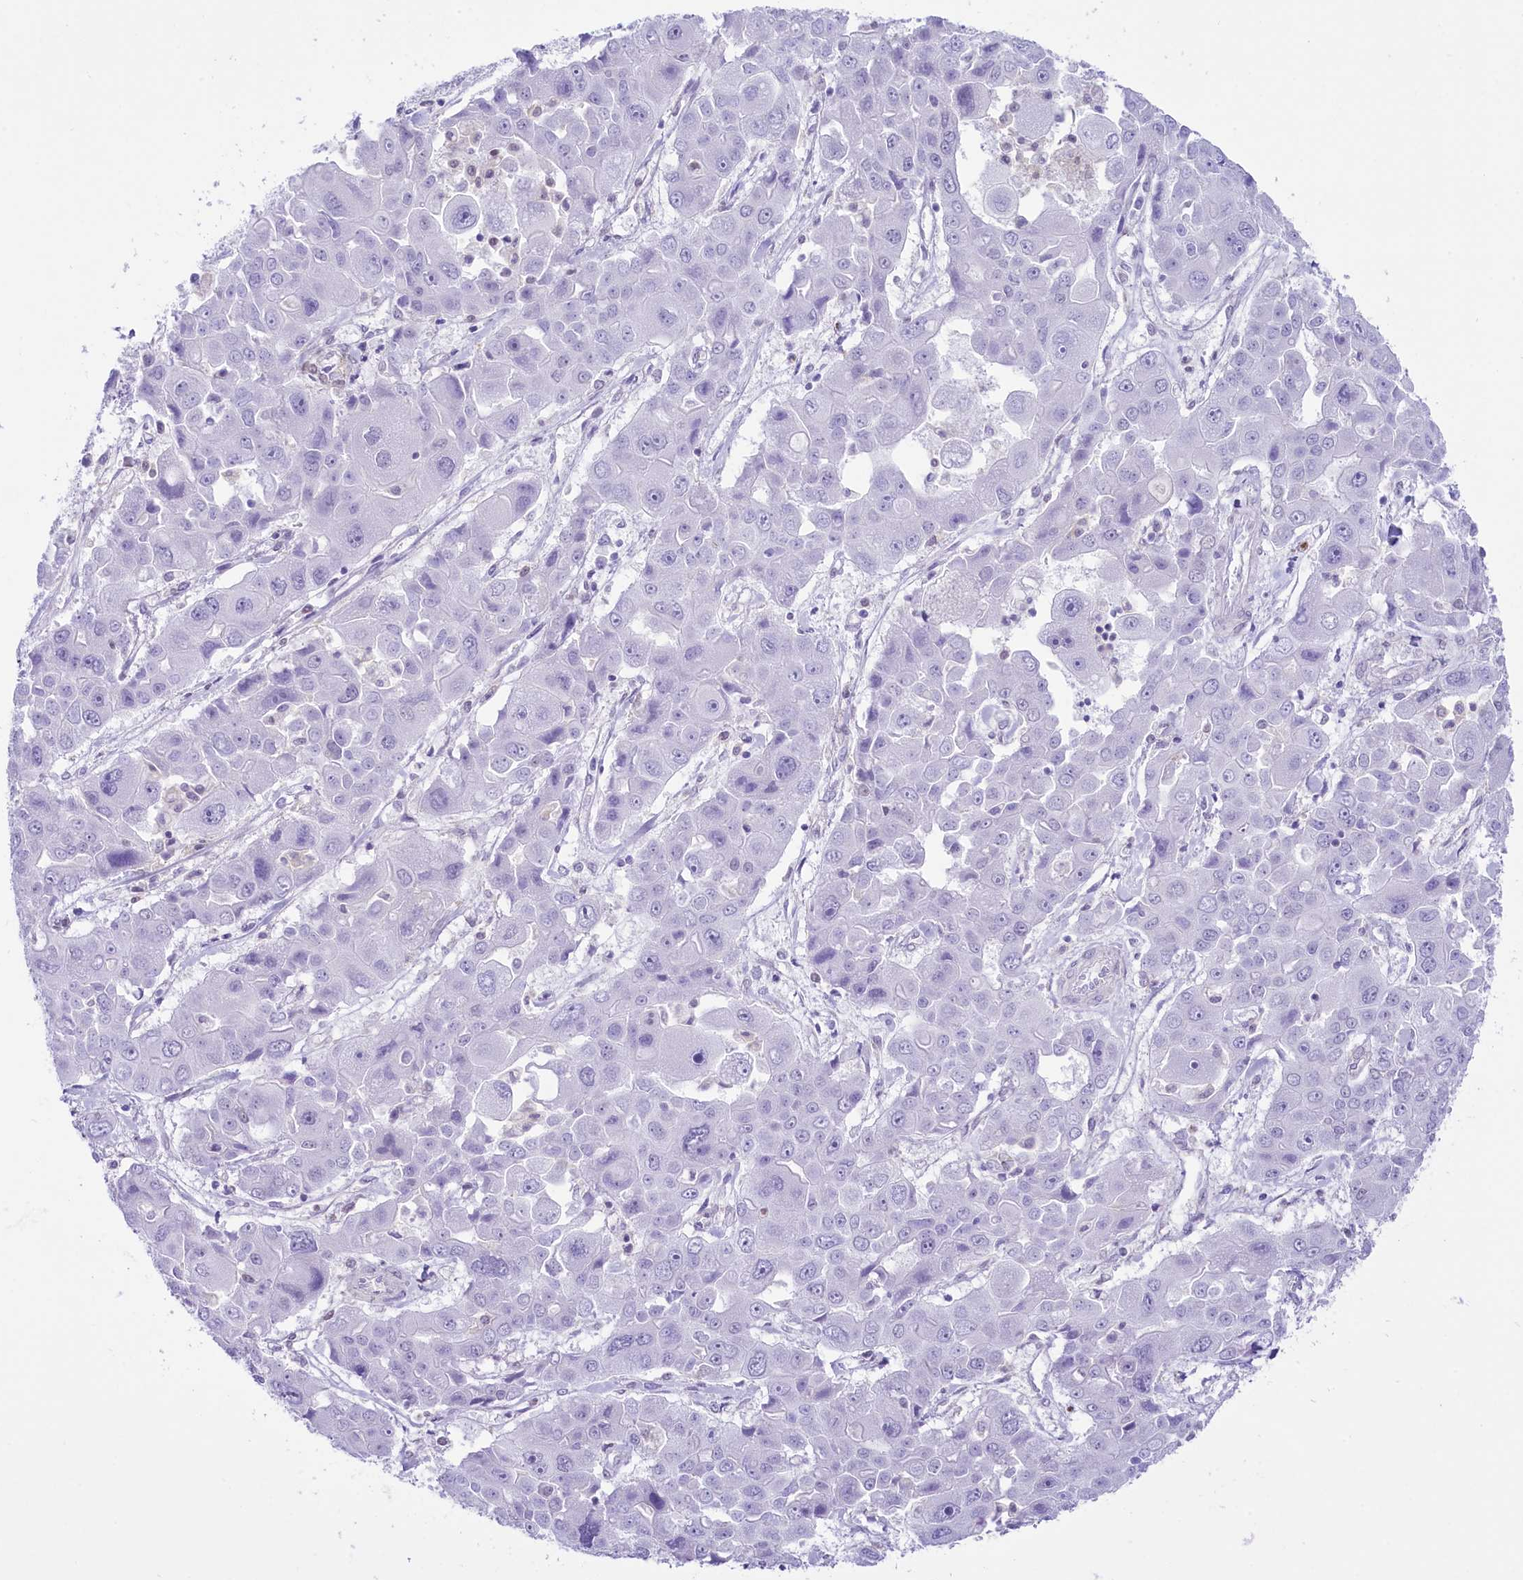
{"staining": {"intensity": "negative", "quantity": "none", "location": "none"}, "tissue": "liver cancer", "cell_type": "Tumor cells", "image_type": "cancer", "snomed": [{"axis": "morphology", "description": "Cholangiocarcinoma"}, {"axis": "topography", "description": "Liver"}], "caption": "Tumor cells show no significant protein positivity in liver cancer (cholangiocarcinoma). The staining is performed using DAB (3,3'-diaminobenzidine) brown chromogen with nuclei counter-stained in using hematoxylin.", "gene": "RPS6KB1", "patient": {"sex": "male", "age": 67}}